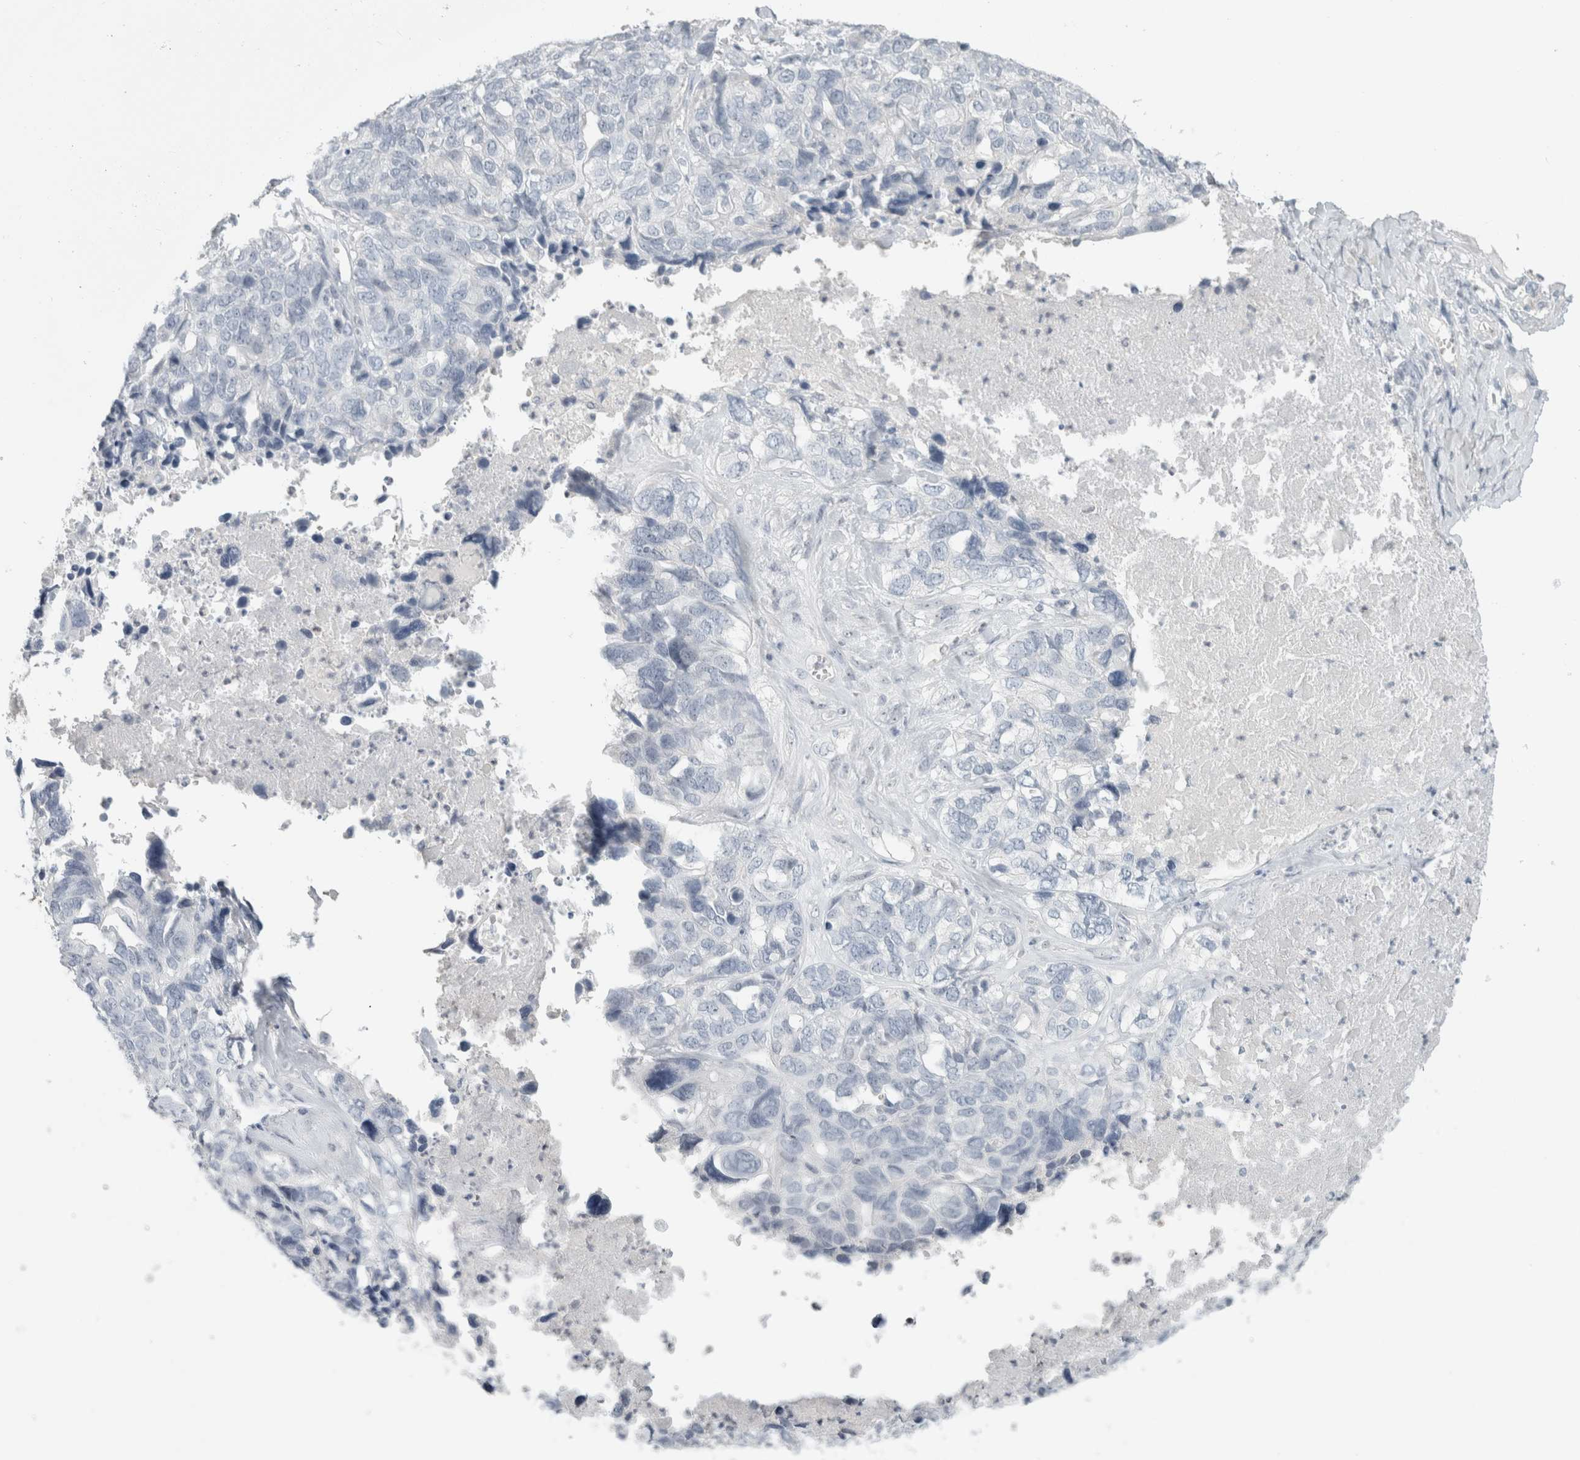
{"staining": {"intensity": "negative", "quantity": "none", "location": "none"}, "tissue": "ovarian cancer", "cell_type": "Tumor cells", "image_type": "cancer", "snomed": [{"axis": "morphology", "description": "Cystadenocarcinoma, serous, NOS"}, {"axis": "topography", "description": "Ovary"}], "caption": "IHC histopathology image of human ovarian cancer stained for a protein (brown), which shows no positivity in tumor cells.", "gene": "FMR1NB", "patient": {"sex": "female", "age": 79}}